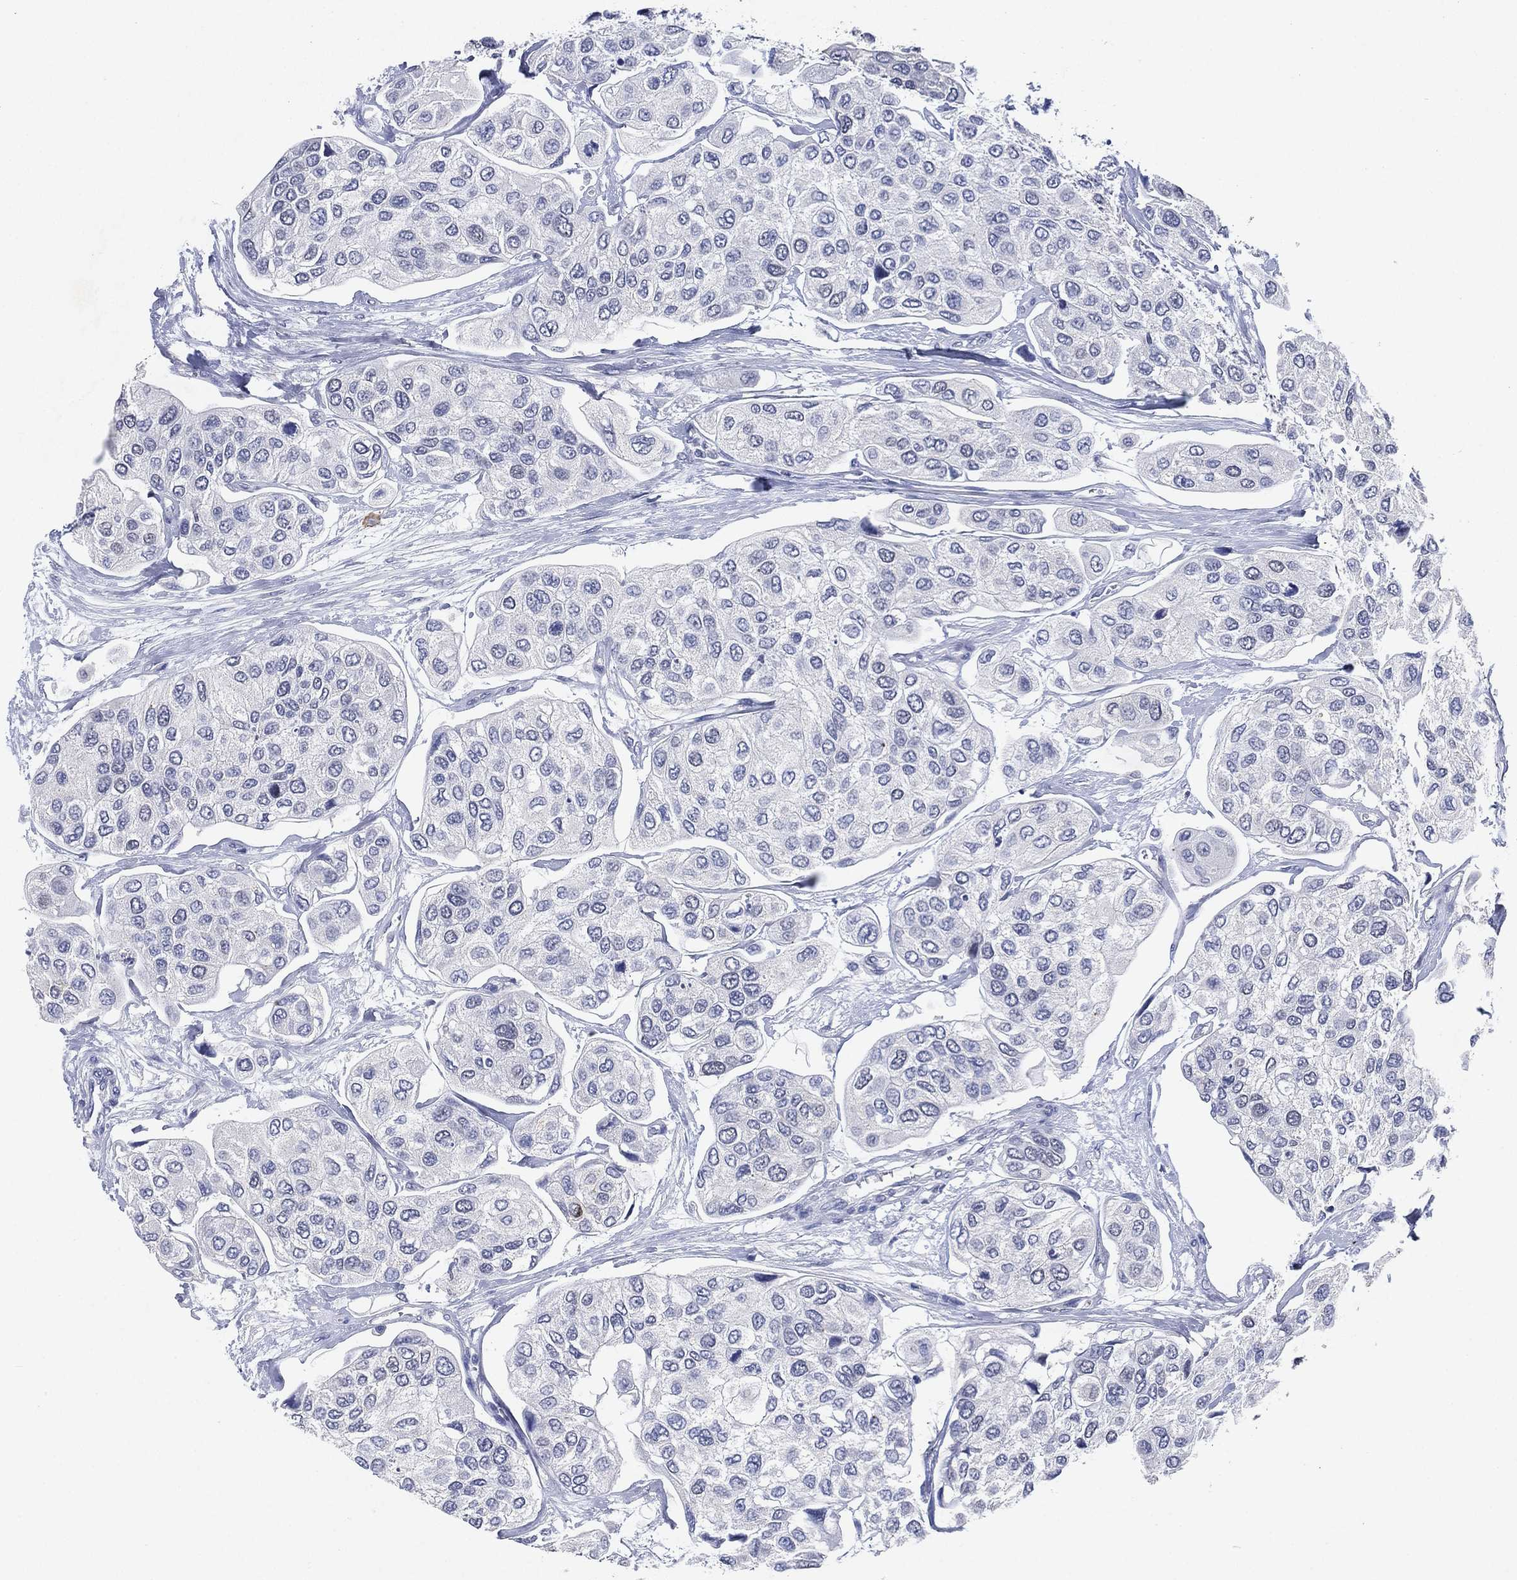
{"staining": {"intensity": "negative", "quantity": "none", "location": "none"}, "tissue": "urothelial cancer", "cell_type": "Tumor cells", "image_type": "cancer", "snomed": [{"axis": "morphology", "description": "Urothelial carcinoma, High grade"}, {"axis": "topography", "description": "Urinary bladder"}], "caption": "This image is of high-grade urothelial carcinoma stained with immunohistochemistry to label a protein in brown with the nuclei are counter-stained blue. There is no staining in tumor cells. The staining was performed using DAB to visualize the protein expression in brown, while the nuclei were stained in blue with hematoxylin (Magnification: 20x).", "gene": "FSCN2", "patient": {"sex": "male", "age": 77}}